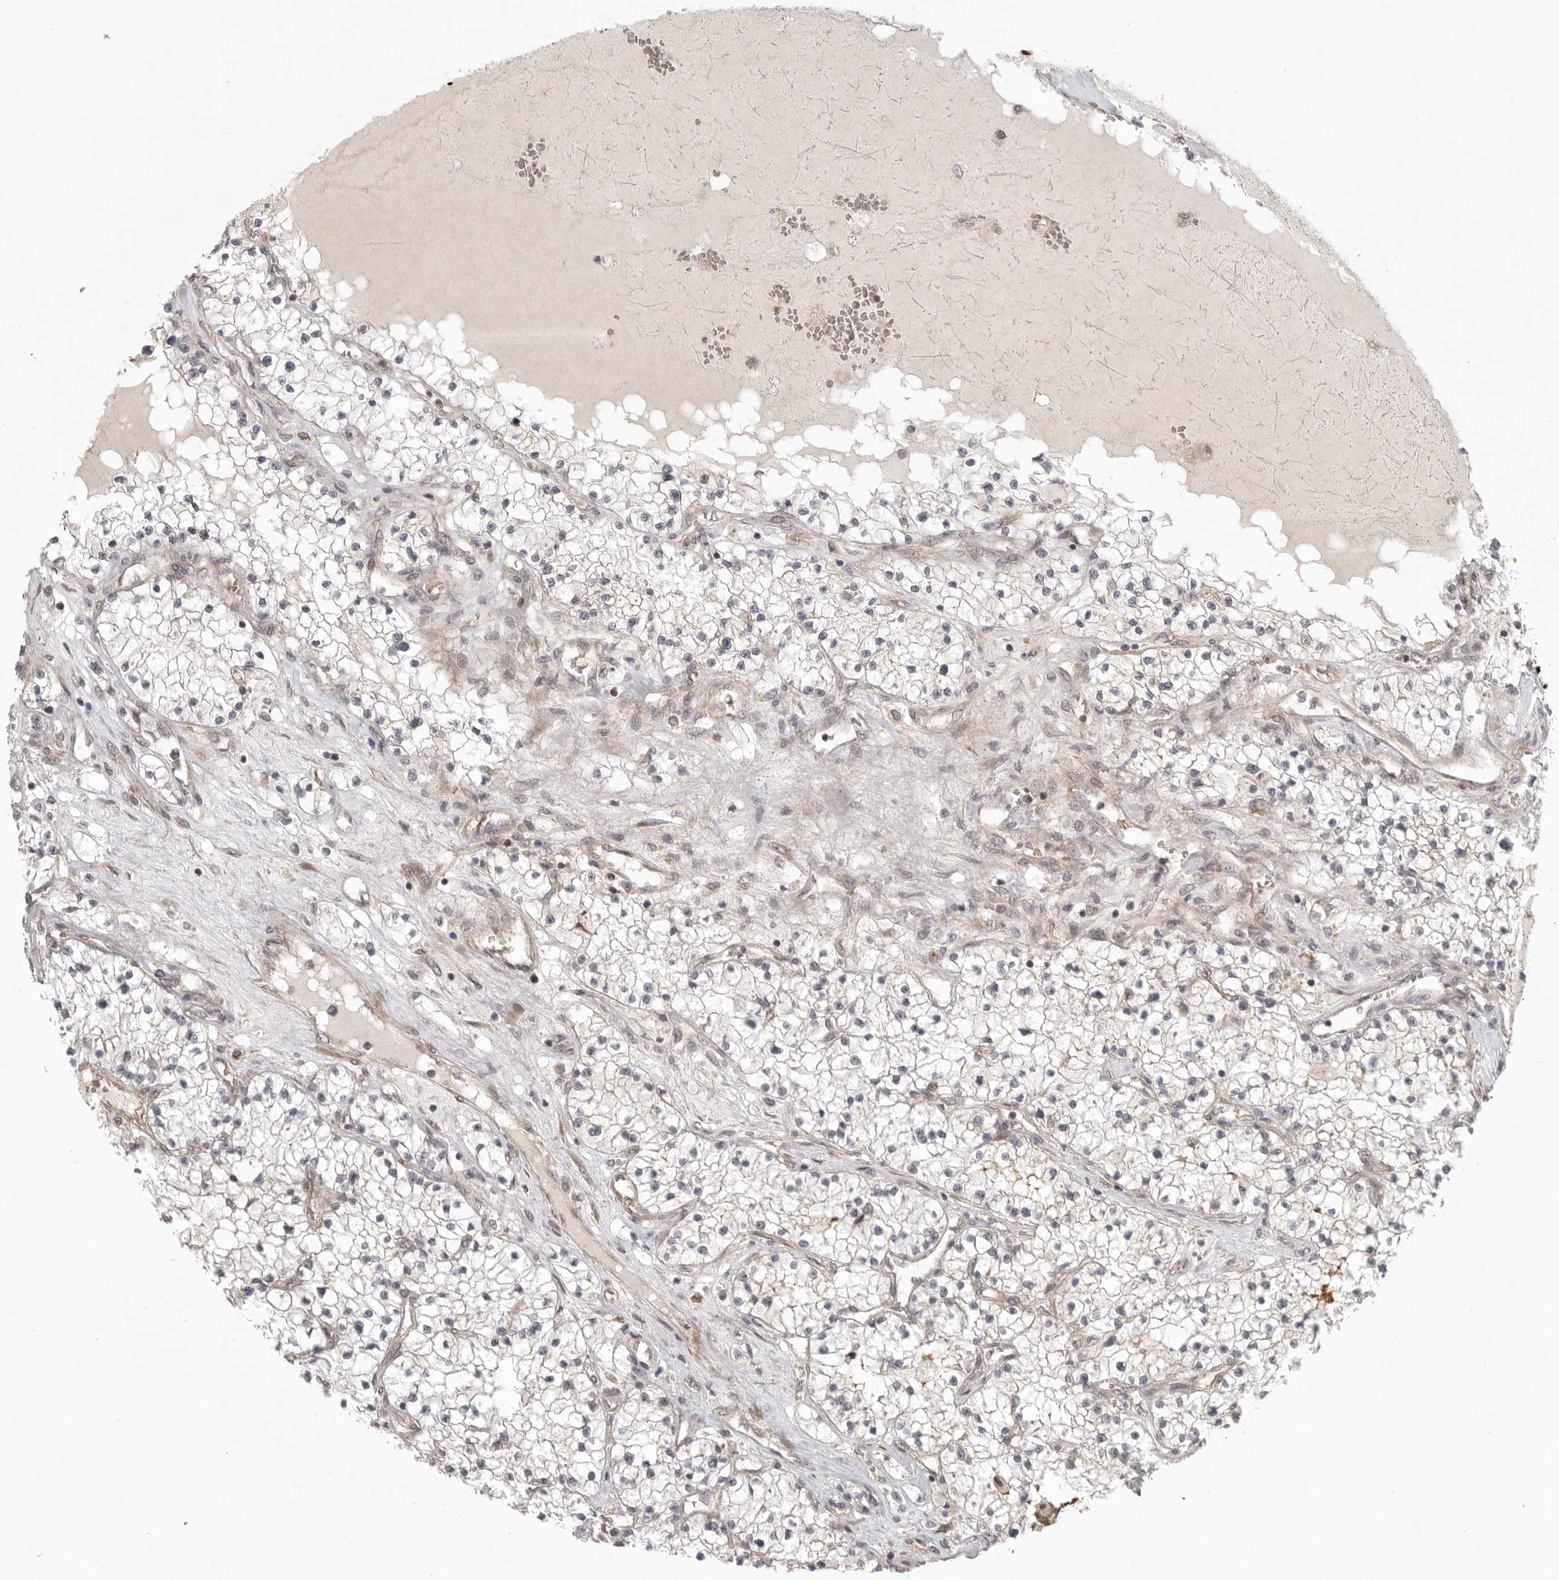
{"staining": {"intensity": "negative", "quantity": "none", "location": "none"}, "tissue": "renal cancer", "cell_type": "Tumor cells", "image_type": "cancer", "snomed": [{"axis": "morphology", "description": "Normal tissue, NOS"}, {"axis": "morphology", "description": "Adenocarcinoma, NOS"}, {"axis": "topography", "description": "Kidney"}], "caption": "Adenocarcinoma (renal) was stained to show a protein in brown. There is no significant staining in tumor cells. (IHC, brightfield microscopy, high magnification).", "gene": "CCPG1", "patient": {"sex": "male", "age": 68}}